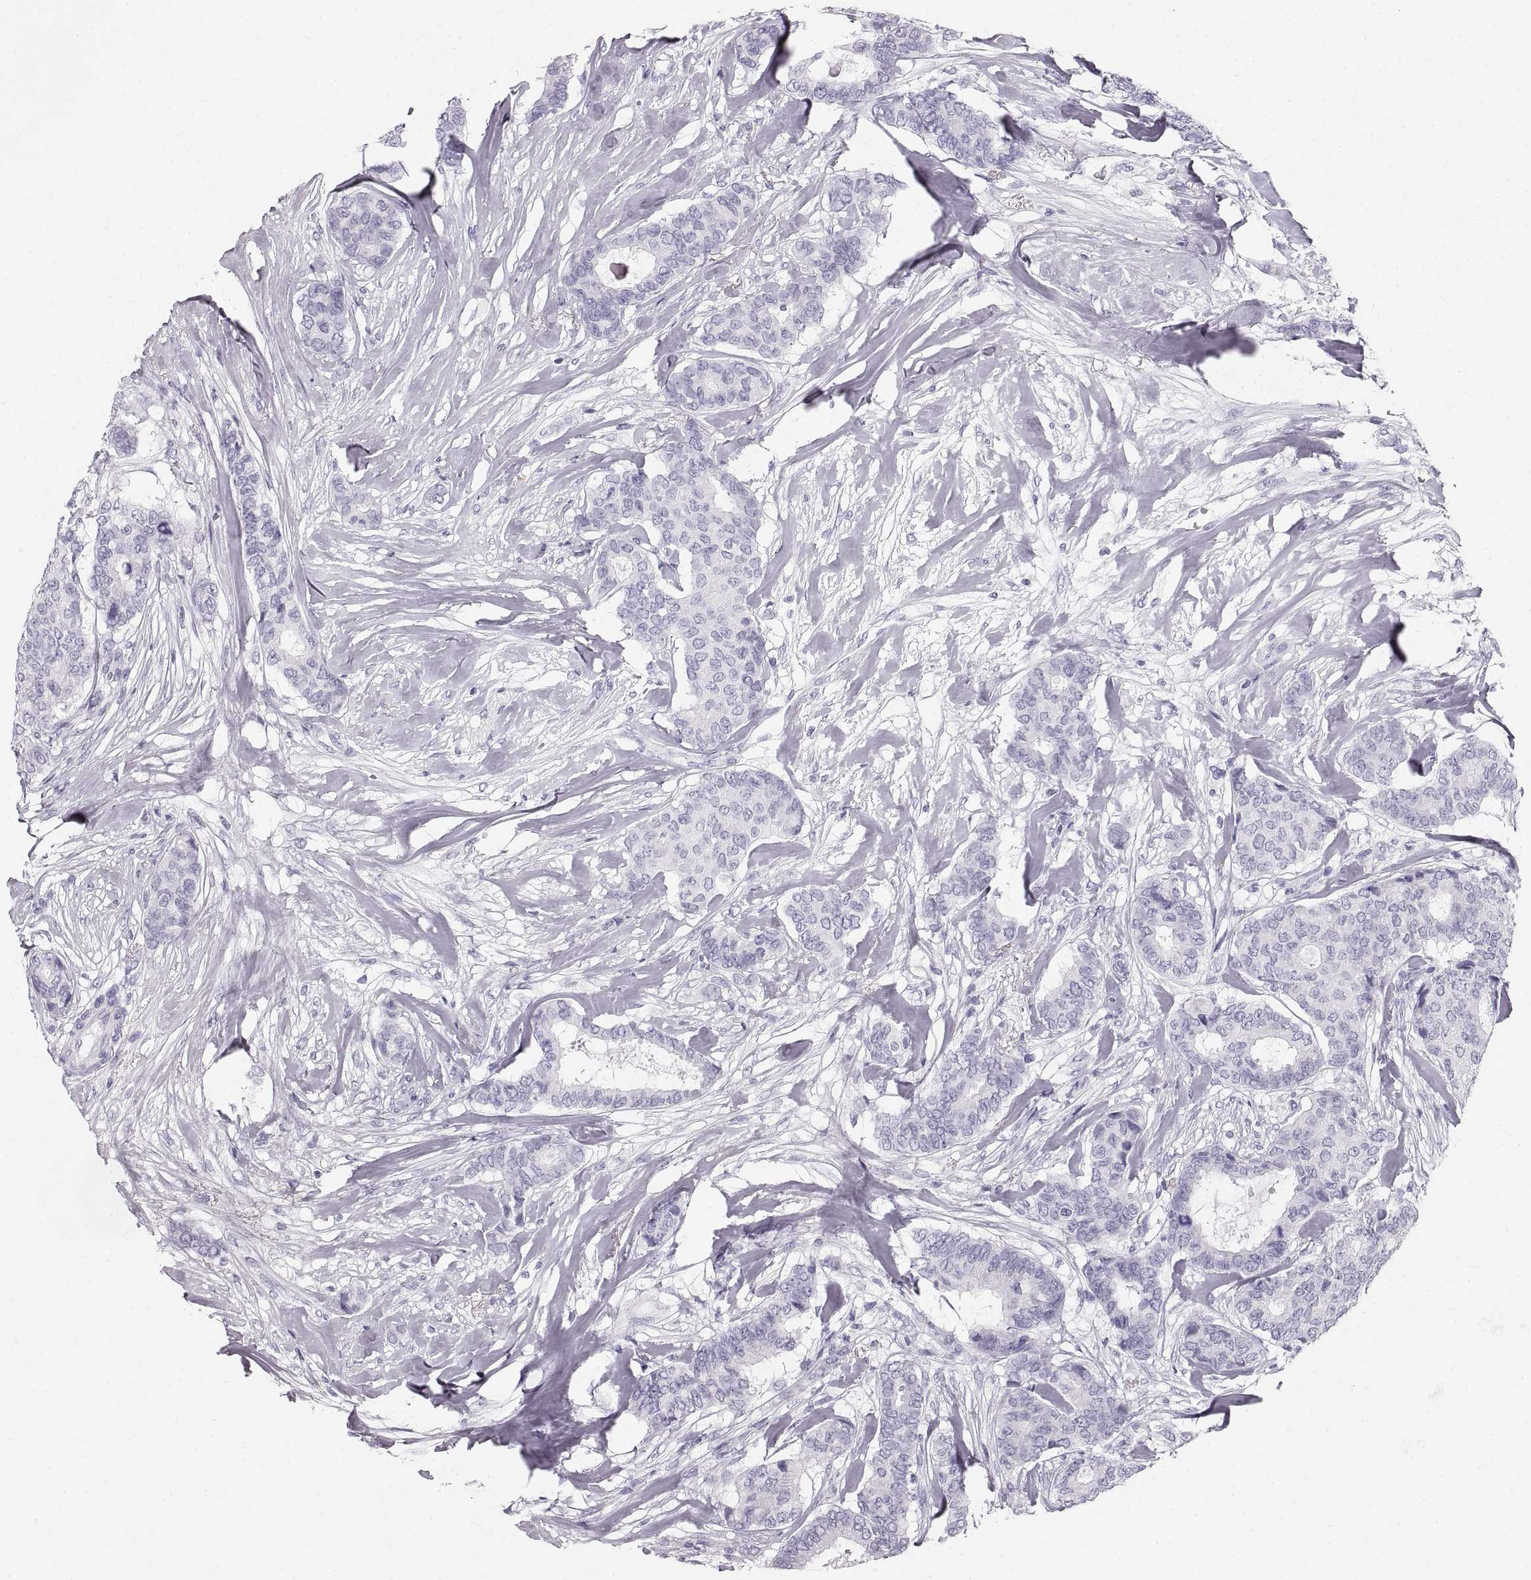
{"staining": {"intensity": "negative", "quantity": "none", "location": "none"}, "tissue": "breast cancer", "cell_type": "Tumor cells", "image_type": "cancer", "snomed": [{"axis": "morphology", "description": "Duct carcinoma"}, {"axis": "topography", "description": "Breast"}], "caption": "Immunohistochemical staining of human breast infiltrating ductal carcinoma shows no significant expression in tumor cells.", "gene": "CRYAA", "patient": {"sex": "female", "age": 75}}